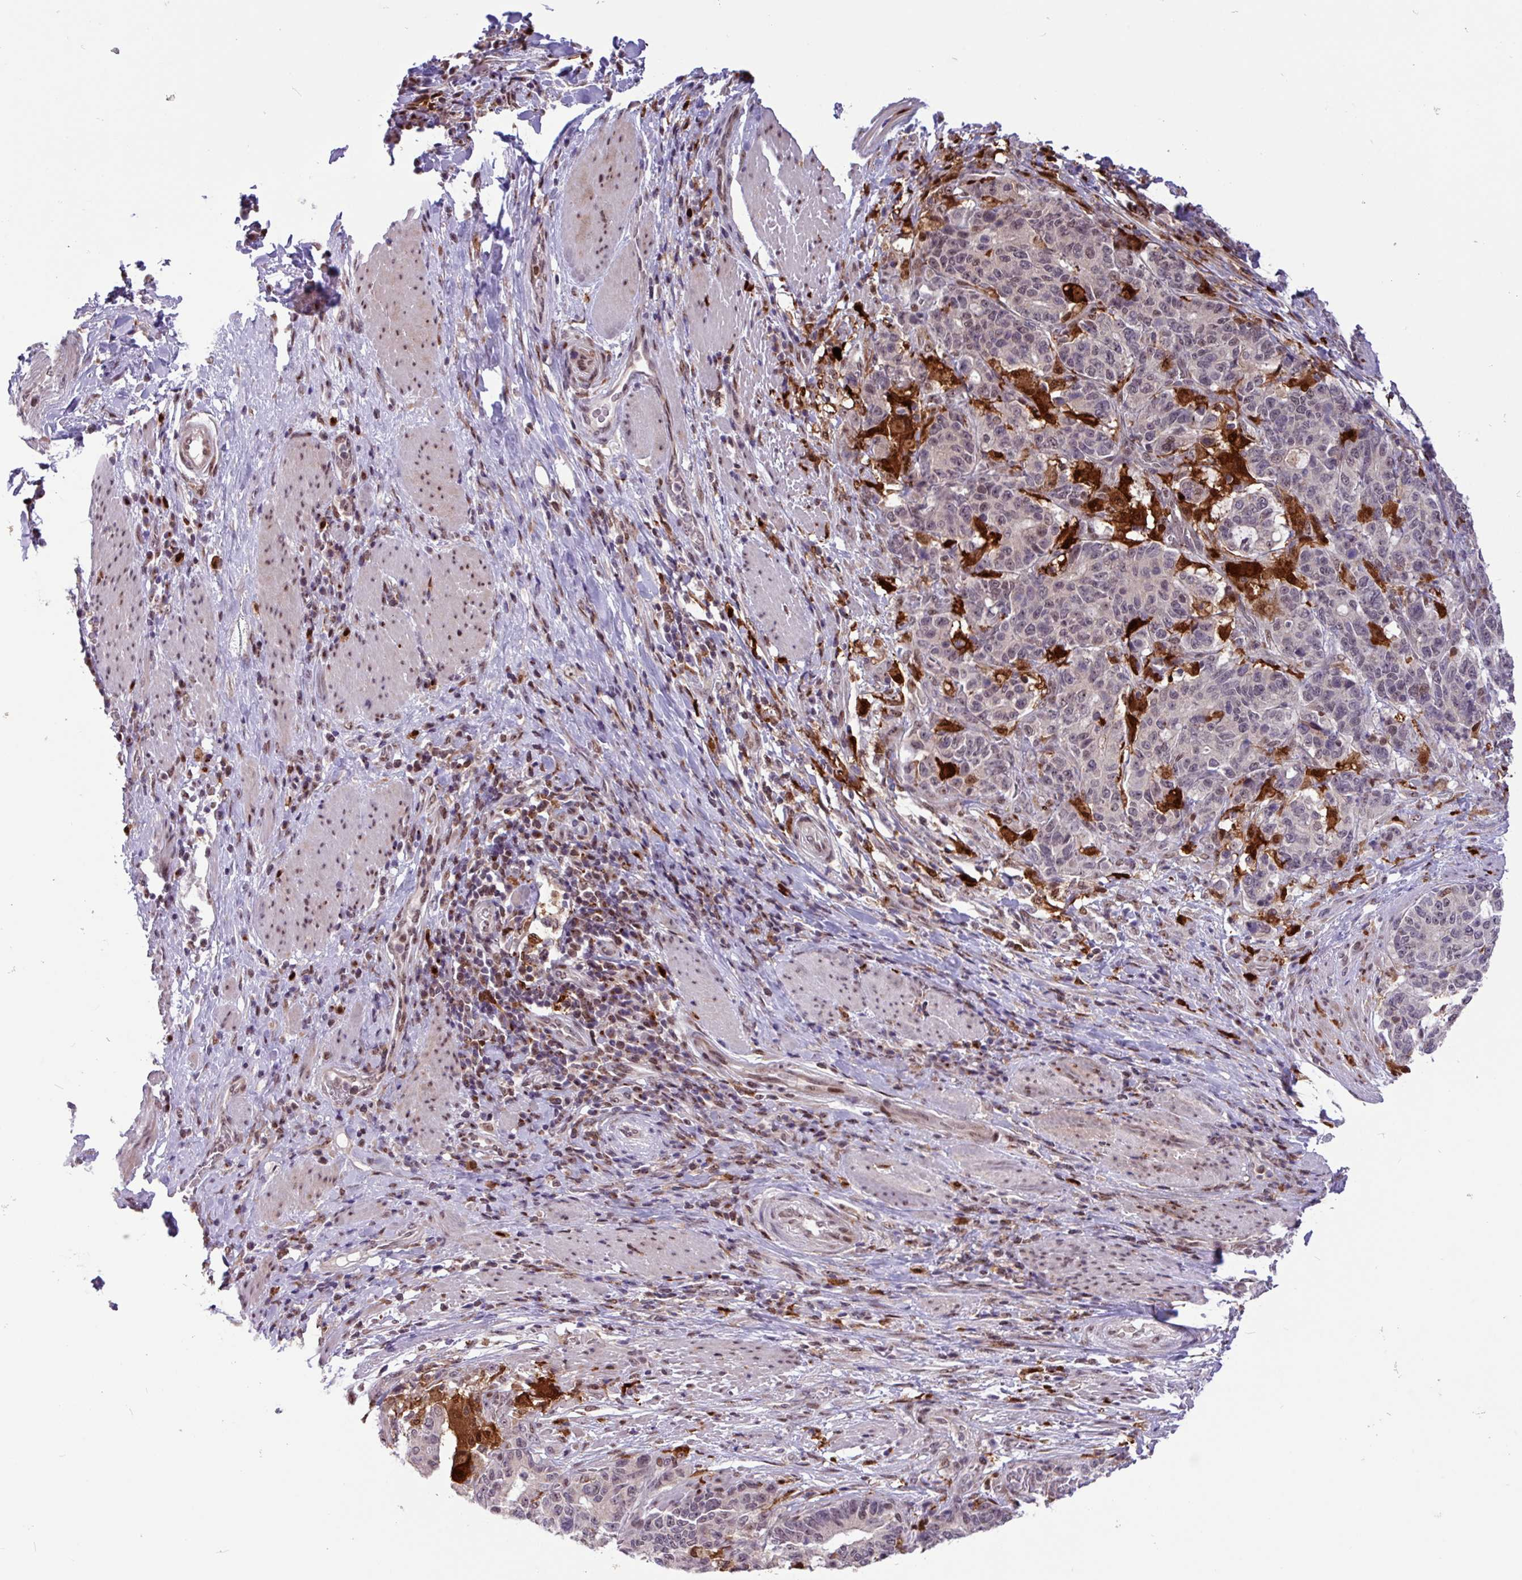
{"staining": {"intensity": "moderate", "quantity": "<25%", "location": "nuclear"}, "tissue": "stomach cancer", "cell_type": "Tumor cells", "image_type": "cancer", "snomed": [{"axis": "morphology", "description": "Normal tissue, NOS"}, {"axis": "morphology", "description": "Adenocarcinoma, NOS"}, {"axis": "topography", "description": "Stomach"}], "caption": "Protein staining of stomach adenocarcinoma tissue demonstrates moderate nuclear positivity in about <25% of tumor cells.", "gene": "BRD3", "patient": {"sex": "female", "age": 64}}